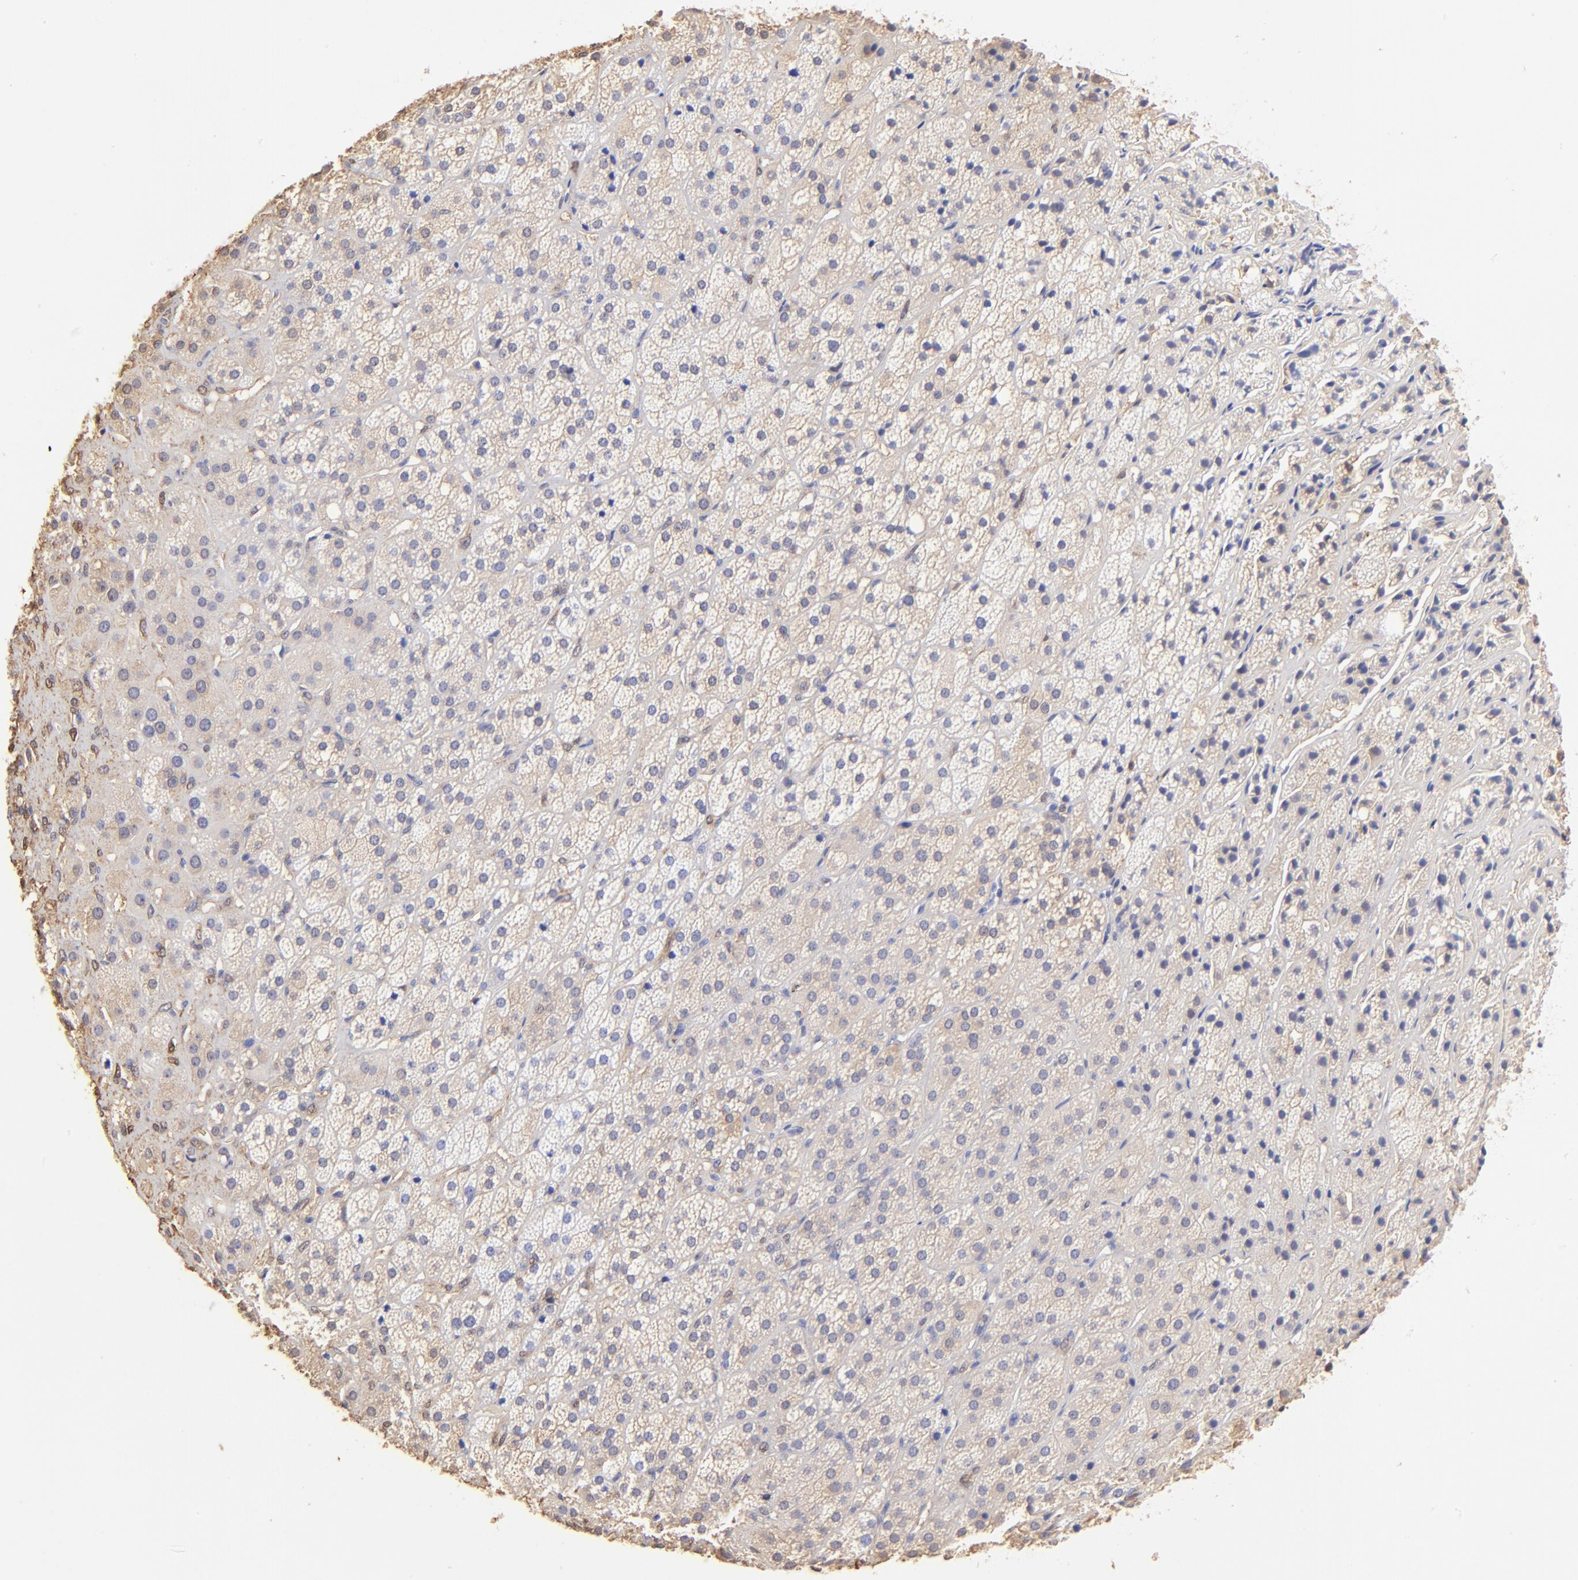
{"staining": {"intensity": "negative", "quantity": "none", "location": "none"}, "tissue": "adrenal gland", "cell_type": "Glandular cells", "image_type": "normal", "snomed": [{"axis": "morphology", "description": "Normal tissue, NOS"}, {"axis": "topography", "description": "Adrenal gland"}], "caption": "An immunohistochemistry (IHC) photomicrograph of normal adrenal gland is shown. There is no staining in glandular cells of adrenal gland.", "gene": "ALDH1A1", "patient": {"sex": "female", "age": 71}}